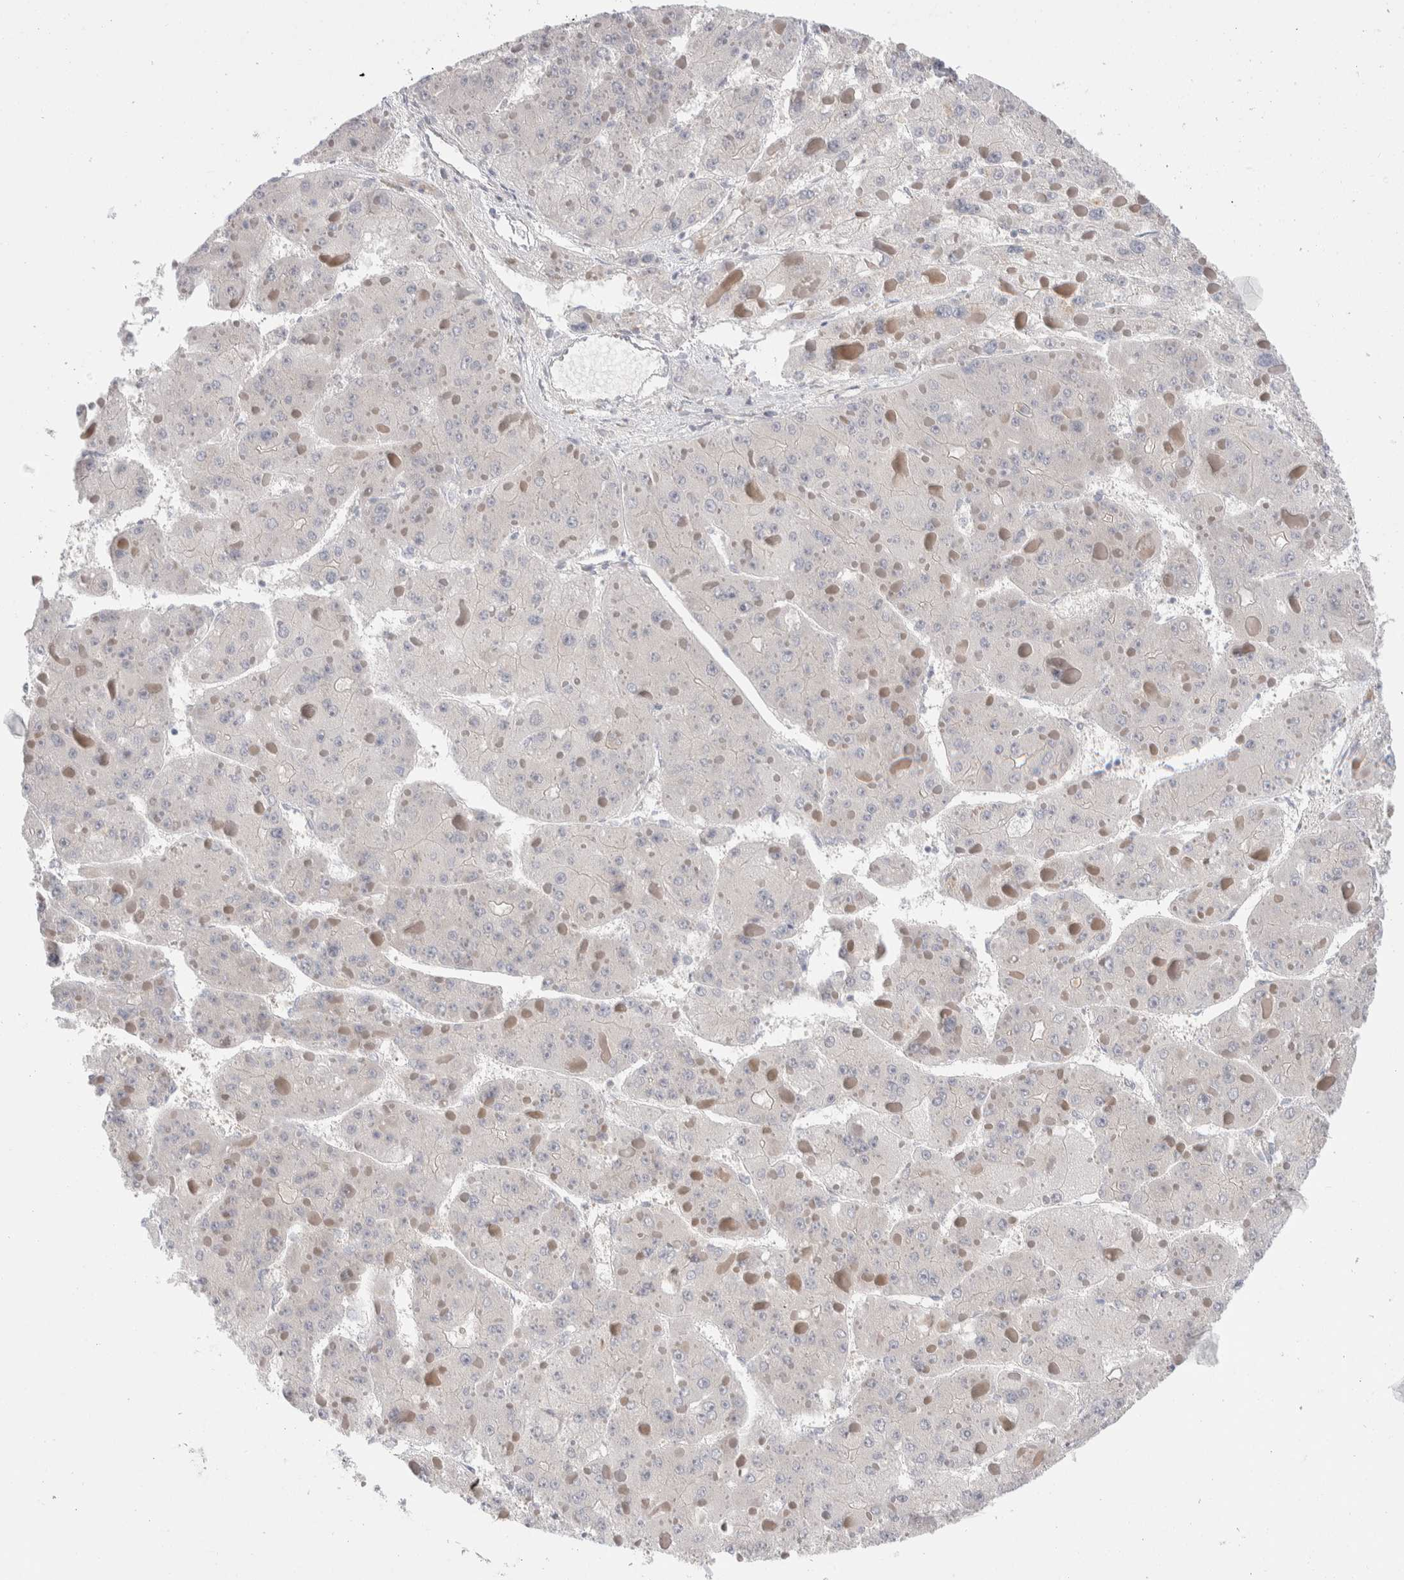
{"staining": {"intensity": "negative", "quantity": "none", "location": "none"}, "tissue": "liver cancer", "cell_type": "Tumor cells", "image_type": "cancer", "snomed": [{"axis": "morphology", "description": "Carcinoma, Hepatocellular, NOS"}, {"axis": "topography", "description": "Liver"}], "caption": "There is no significant expression in tumor cells of liver cancer (hepatocellular carcinoma).", "gene": "C1orf112", "patient": {"sex": "female", "age": 73}}